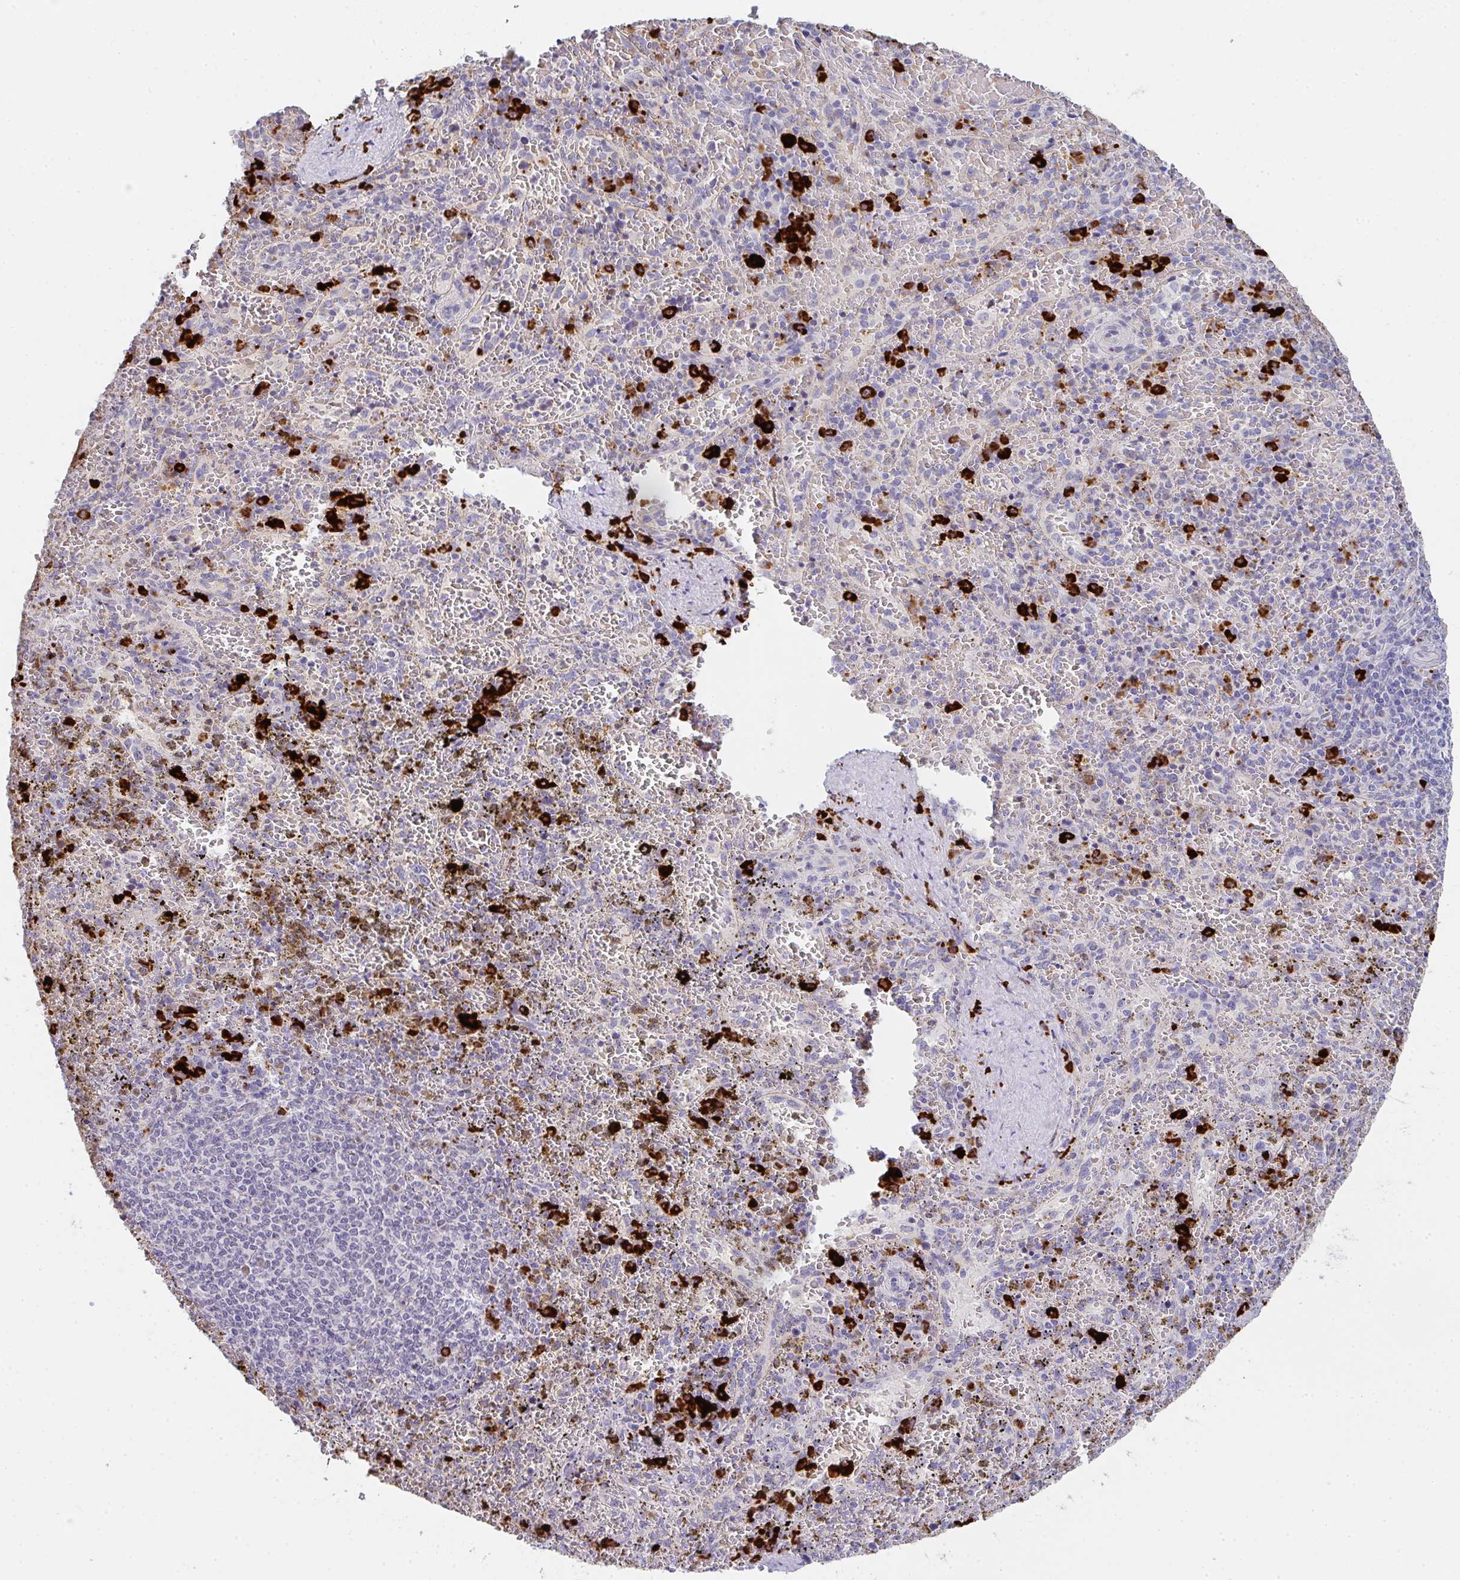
{"staining": {"intensity": "strong", "quantity": "<25%", "location": "cytoplasmic/membranous"}, "tissue": "spleen", "cell_type": "Cells in red pulp", "image_type": "normal", "snomed": [{"axis": "morphology", "description": "Normal tissue, NOS"}, {"axis": "topography", "description": "Spleen"}], "caption": "Cells in red pulp reveal strong cytoplasmic/membranous expression in approximately <25% of cells in benign spleen.", "gene": "CACNA1S", "patient": {"sex": "female", "age": 50}}